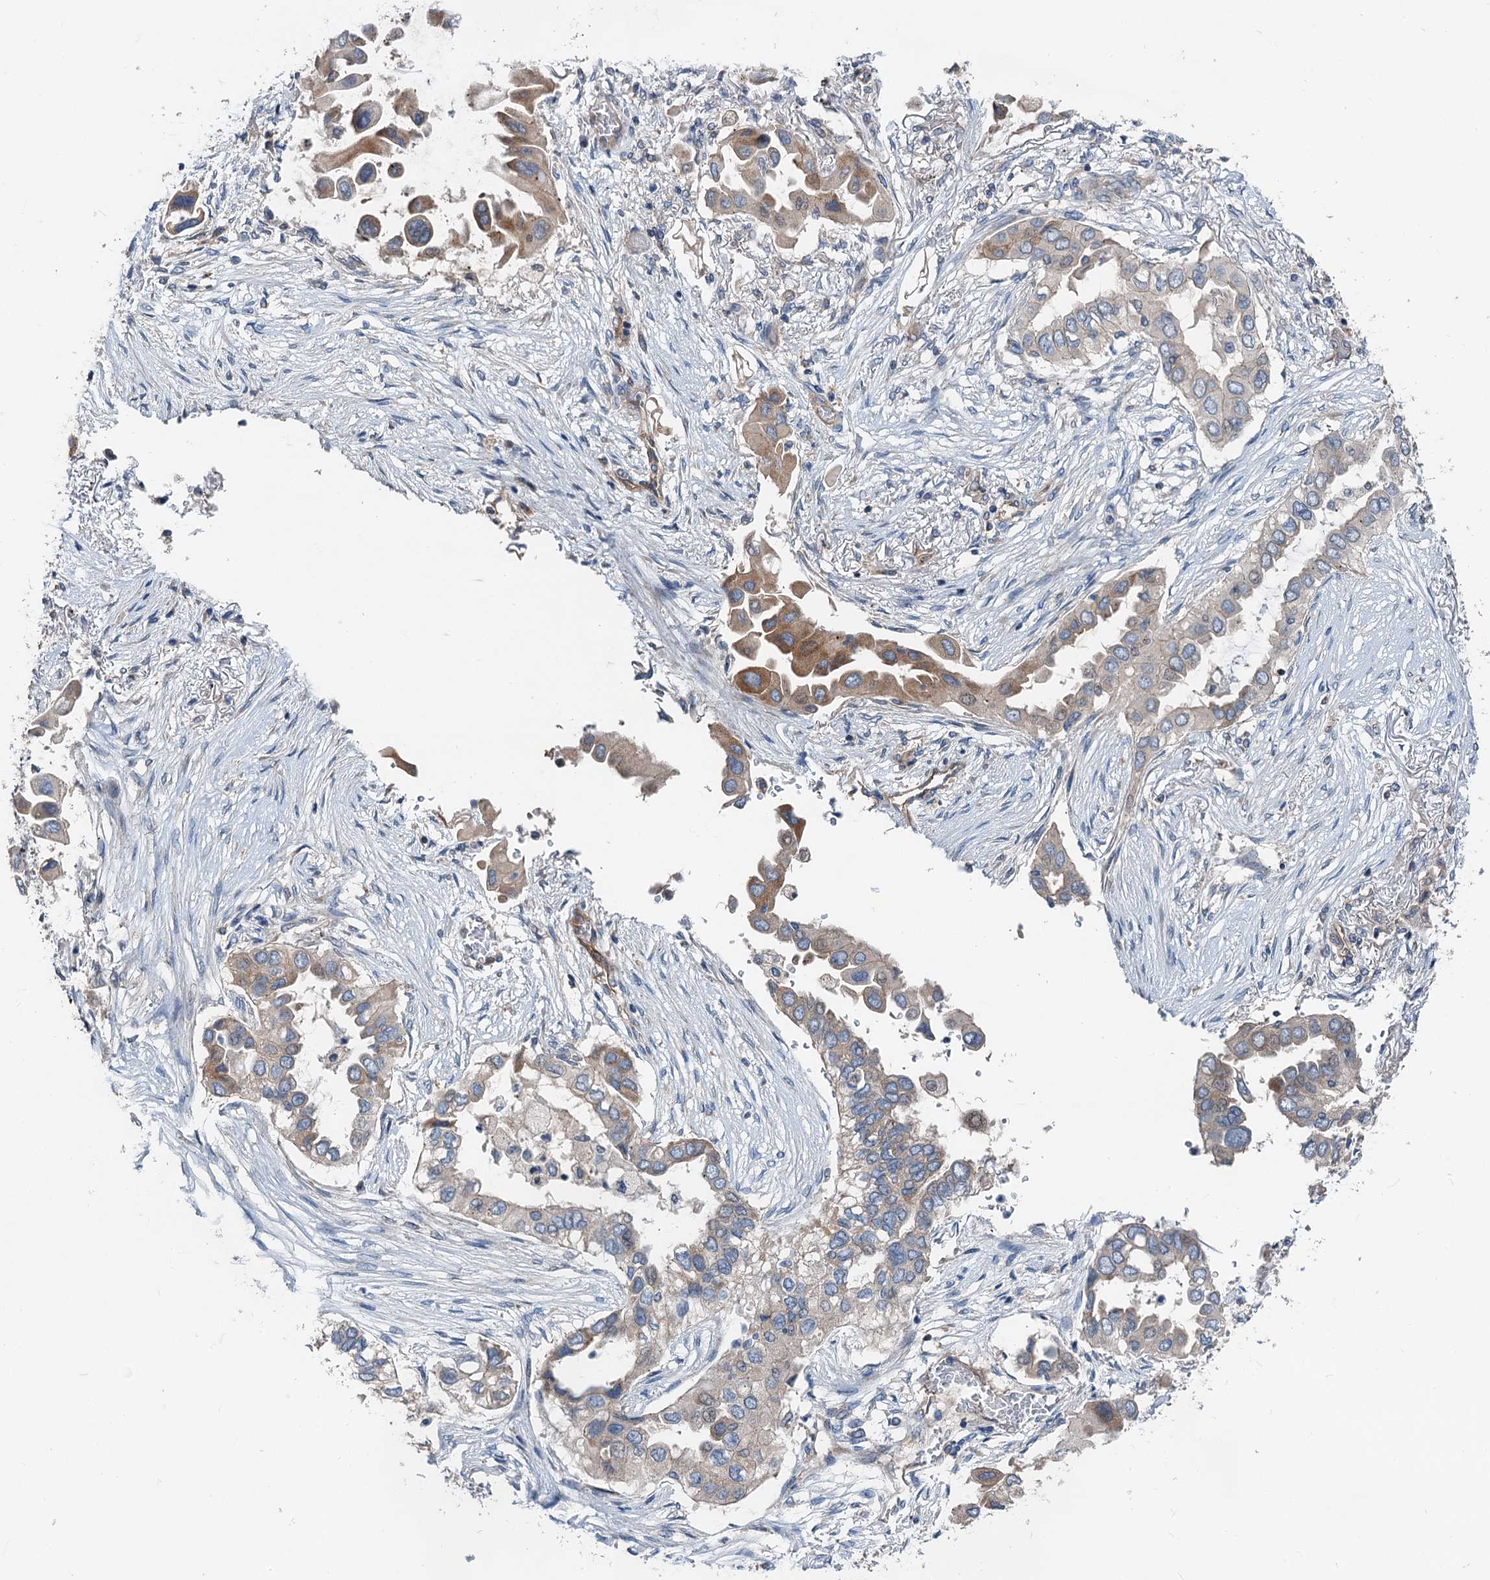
{"staining": {"intensity": "moderate", "quantity": "<25%", "location": "cytoplasmic/membranous"}, "tissue": "lung cancer", "cell_type": "Tumor cells", "image_type": "cancer", "snomed": [{"axis": "morphology", "description": "Adenocarcinoma, NOS"}, {"axis": "topography", "description": "Lung"}], "caption": "An immunohistochemistry (IHC) micrograph of neoplastic tissue is shown. Protein staining in brown labels moderate cytoplasmic/membranous positivity in lung cancer (adenocarcinoma) within tumor cells.", "gene": "ANKRD26", "patient": {"sex": "female", "age": 76}}